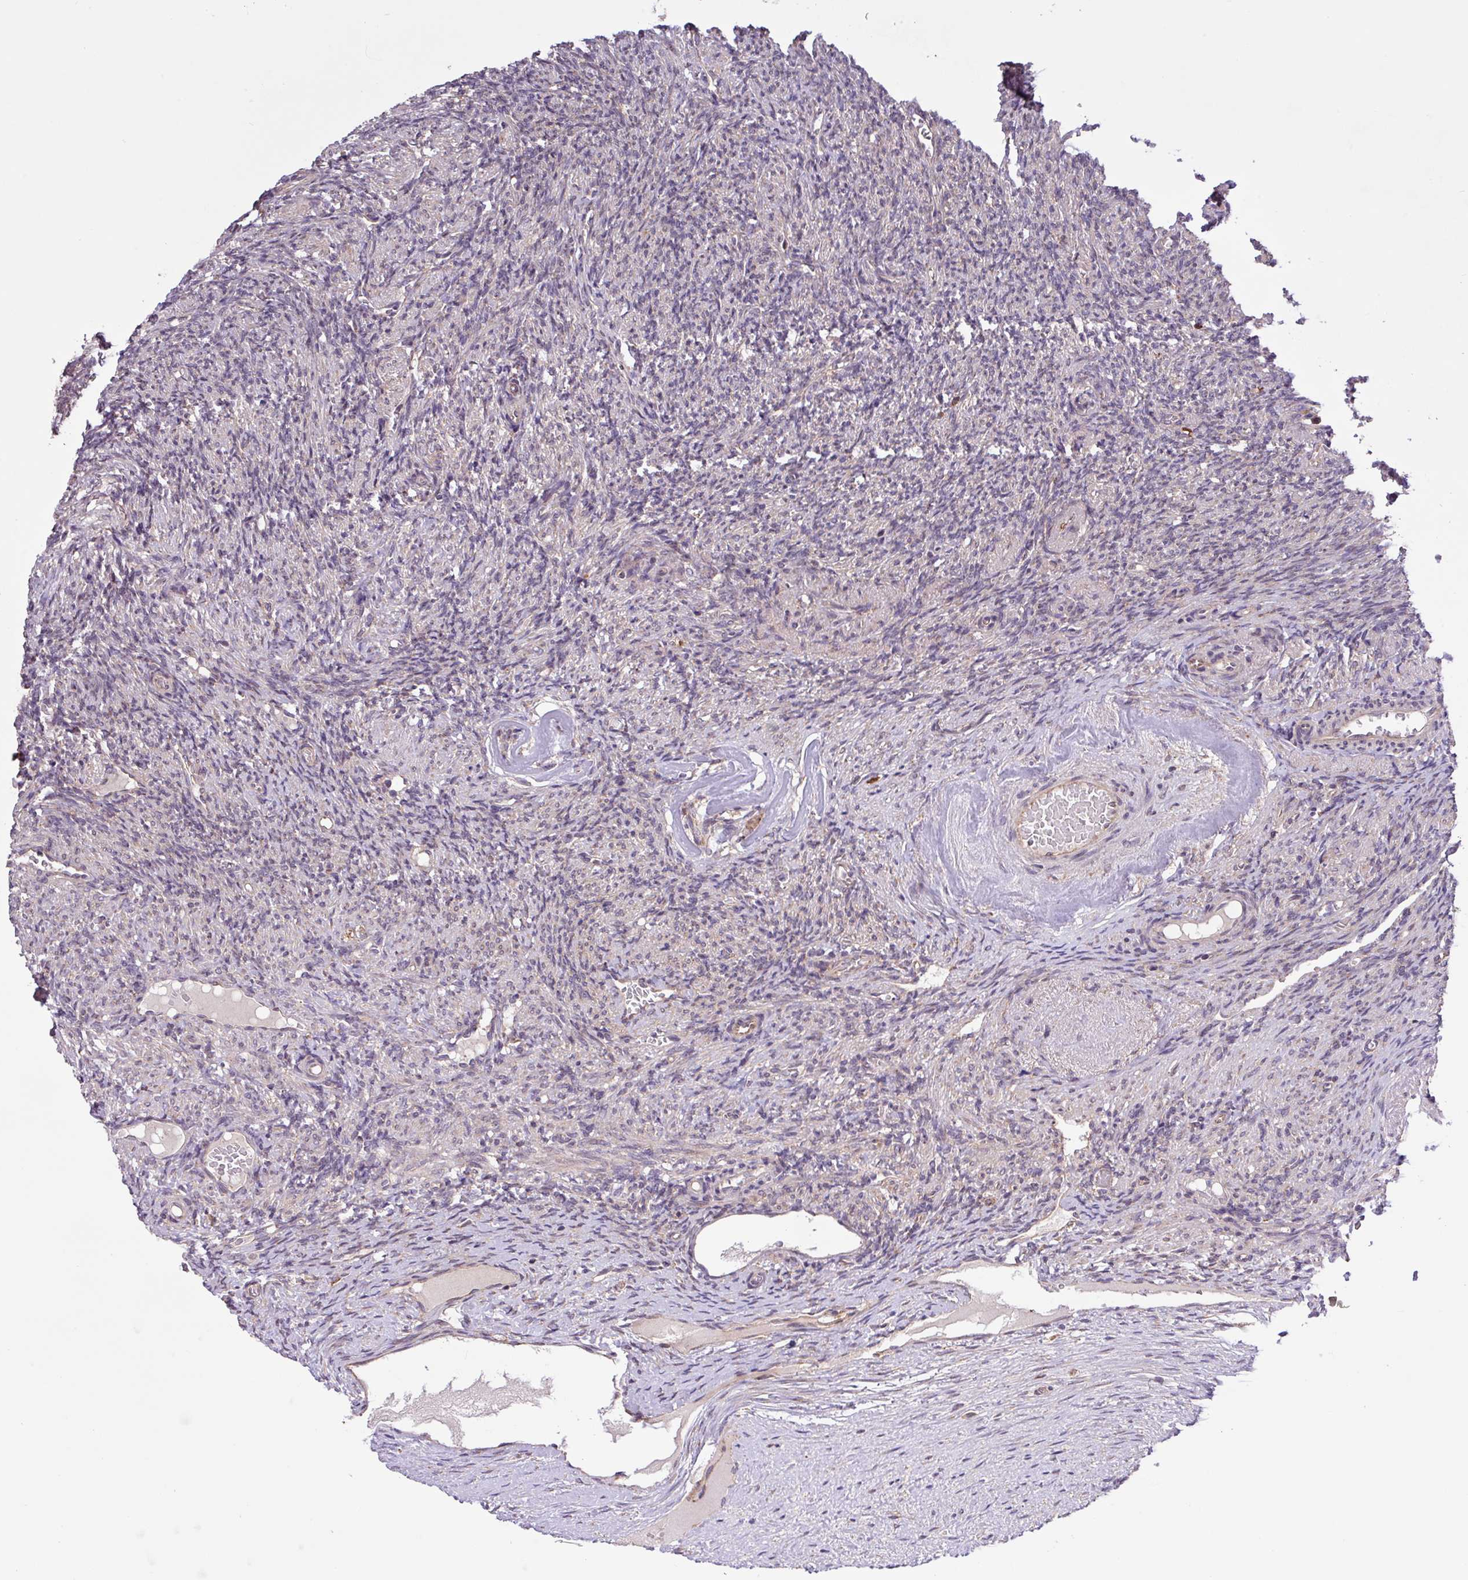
{"staining": {"intensity": "moderate", "quantity": ">75%", "location": "cytoplasmic/membranous"}, "tissue": "ovary", "cell_type": "Follicle cells", "image_type": "normal", "snomed": [{"axis": "morphology", "description": "Normal tissue, NOS"}, {"axis": "topography", "description": "Ovary"}], "caption": "Protein expression analysis of unremarkable human ovary reveals moderate cytoplasmic/membranous positivity in about >75% of follicle cells. (DAB IHC with brightfield microscopy, high magnification).", "gene": "MEGF6", "patient": {"sex": "female", "age": 51}}